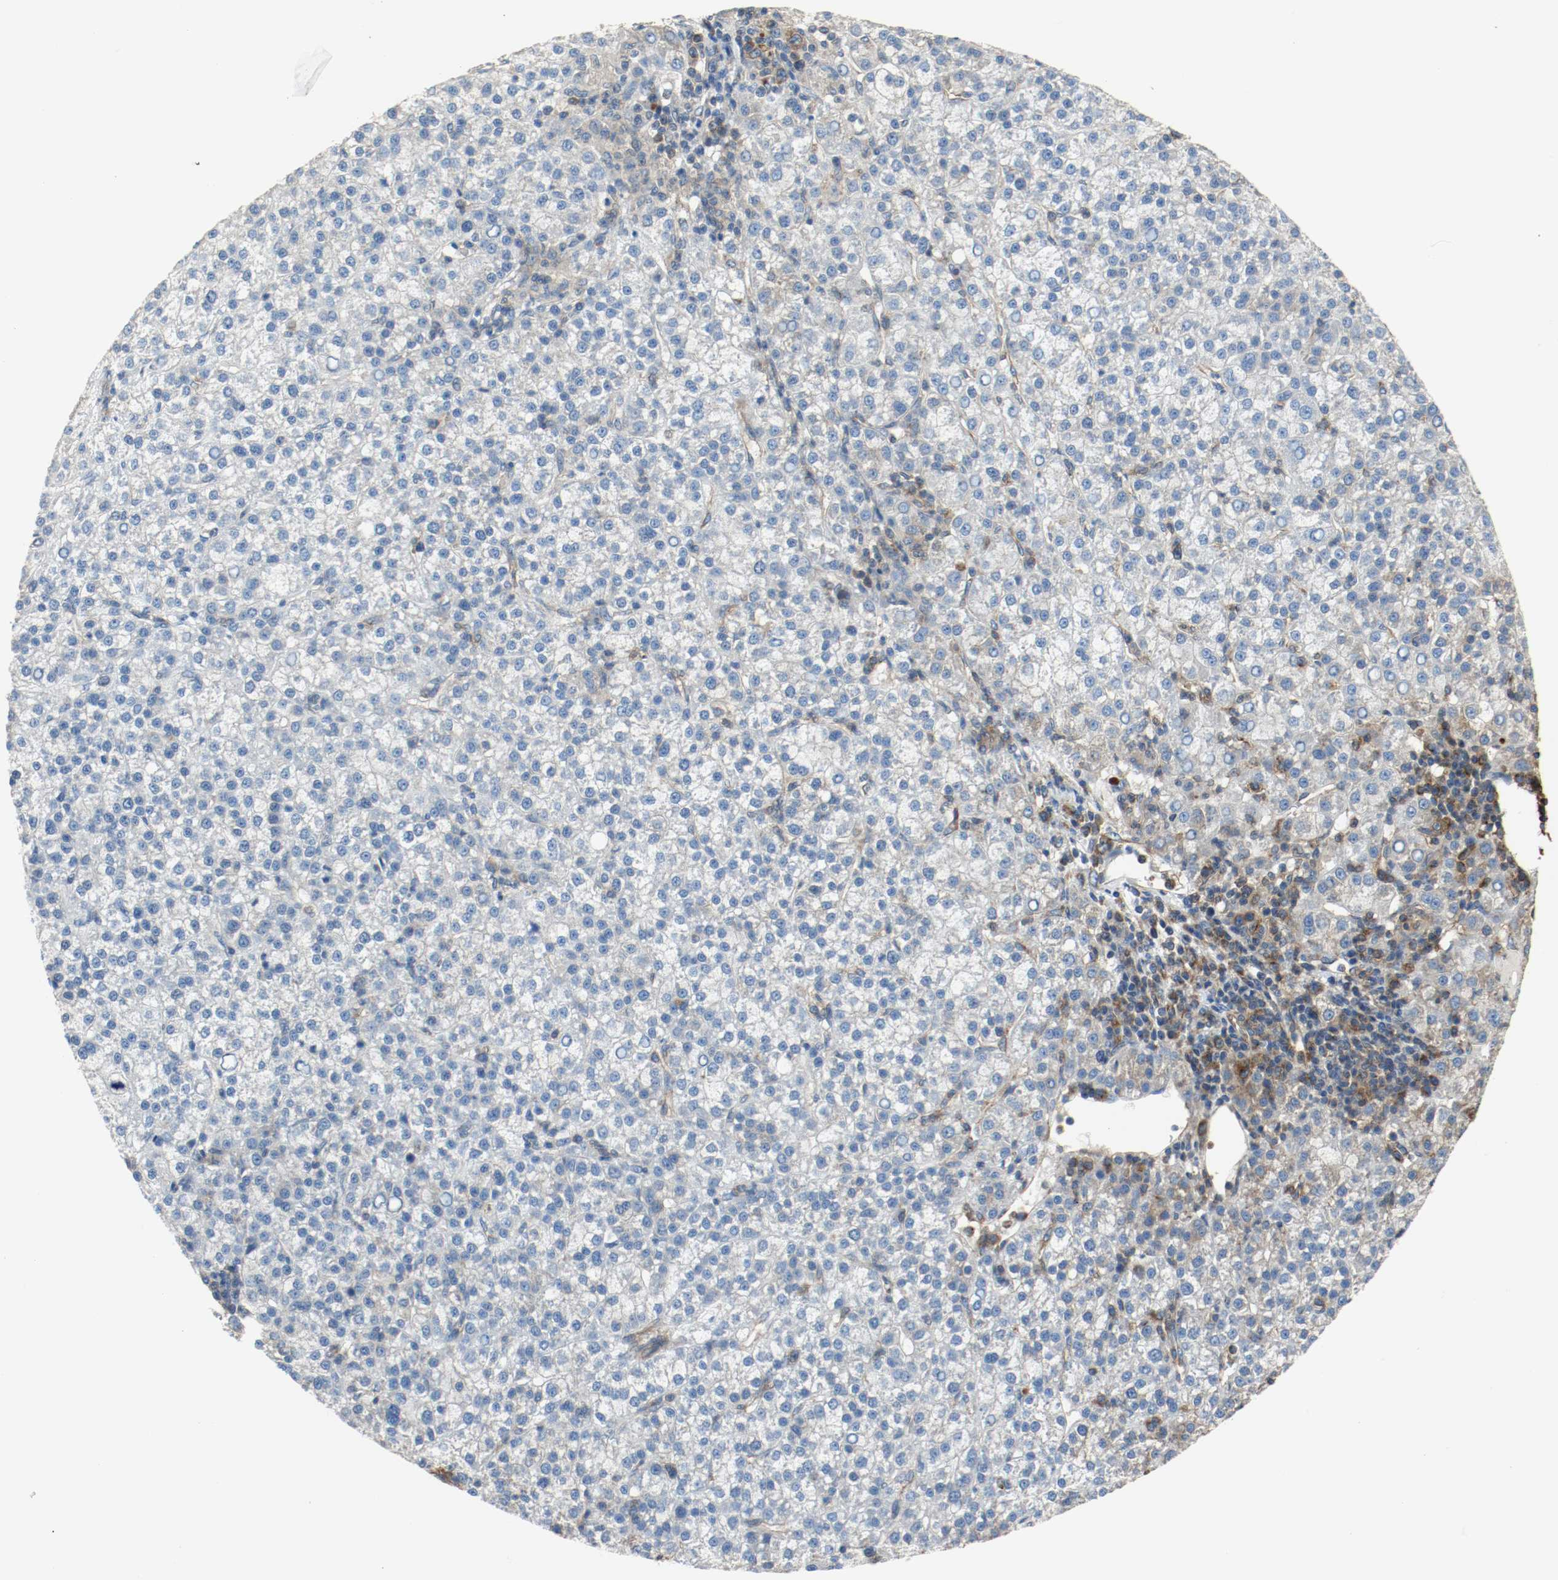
{"staining": {"intensity": "negative", "quantity": "none", "location": "none"}, "tissue": "liver cancer", "cell_type": "Tumor cells", "image_type": "cancer", "snomed": [{"axis": "morphology", "description": "Carcinoma, Hepatocellular, NOS"}, {"axis": "topography", "description": "Liver"}], "caption": "Immunohistochemistry micrograph of human liver hepatocellular carcinoma stained for a protein (brown), which shows no expression in tumor cells. Brightfield microscopy of immunohistochemistry stained with DAB (3,3'-diaminobenzidine) (brown) and hematoxylin (blue), captured at high magnification.", "gene": "TUBA3D", "patient": {"sex": "female", "age": 58}}